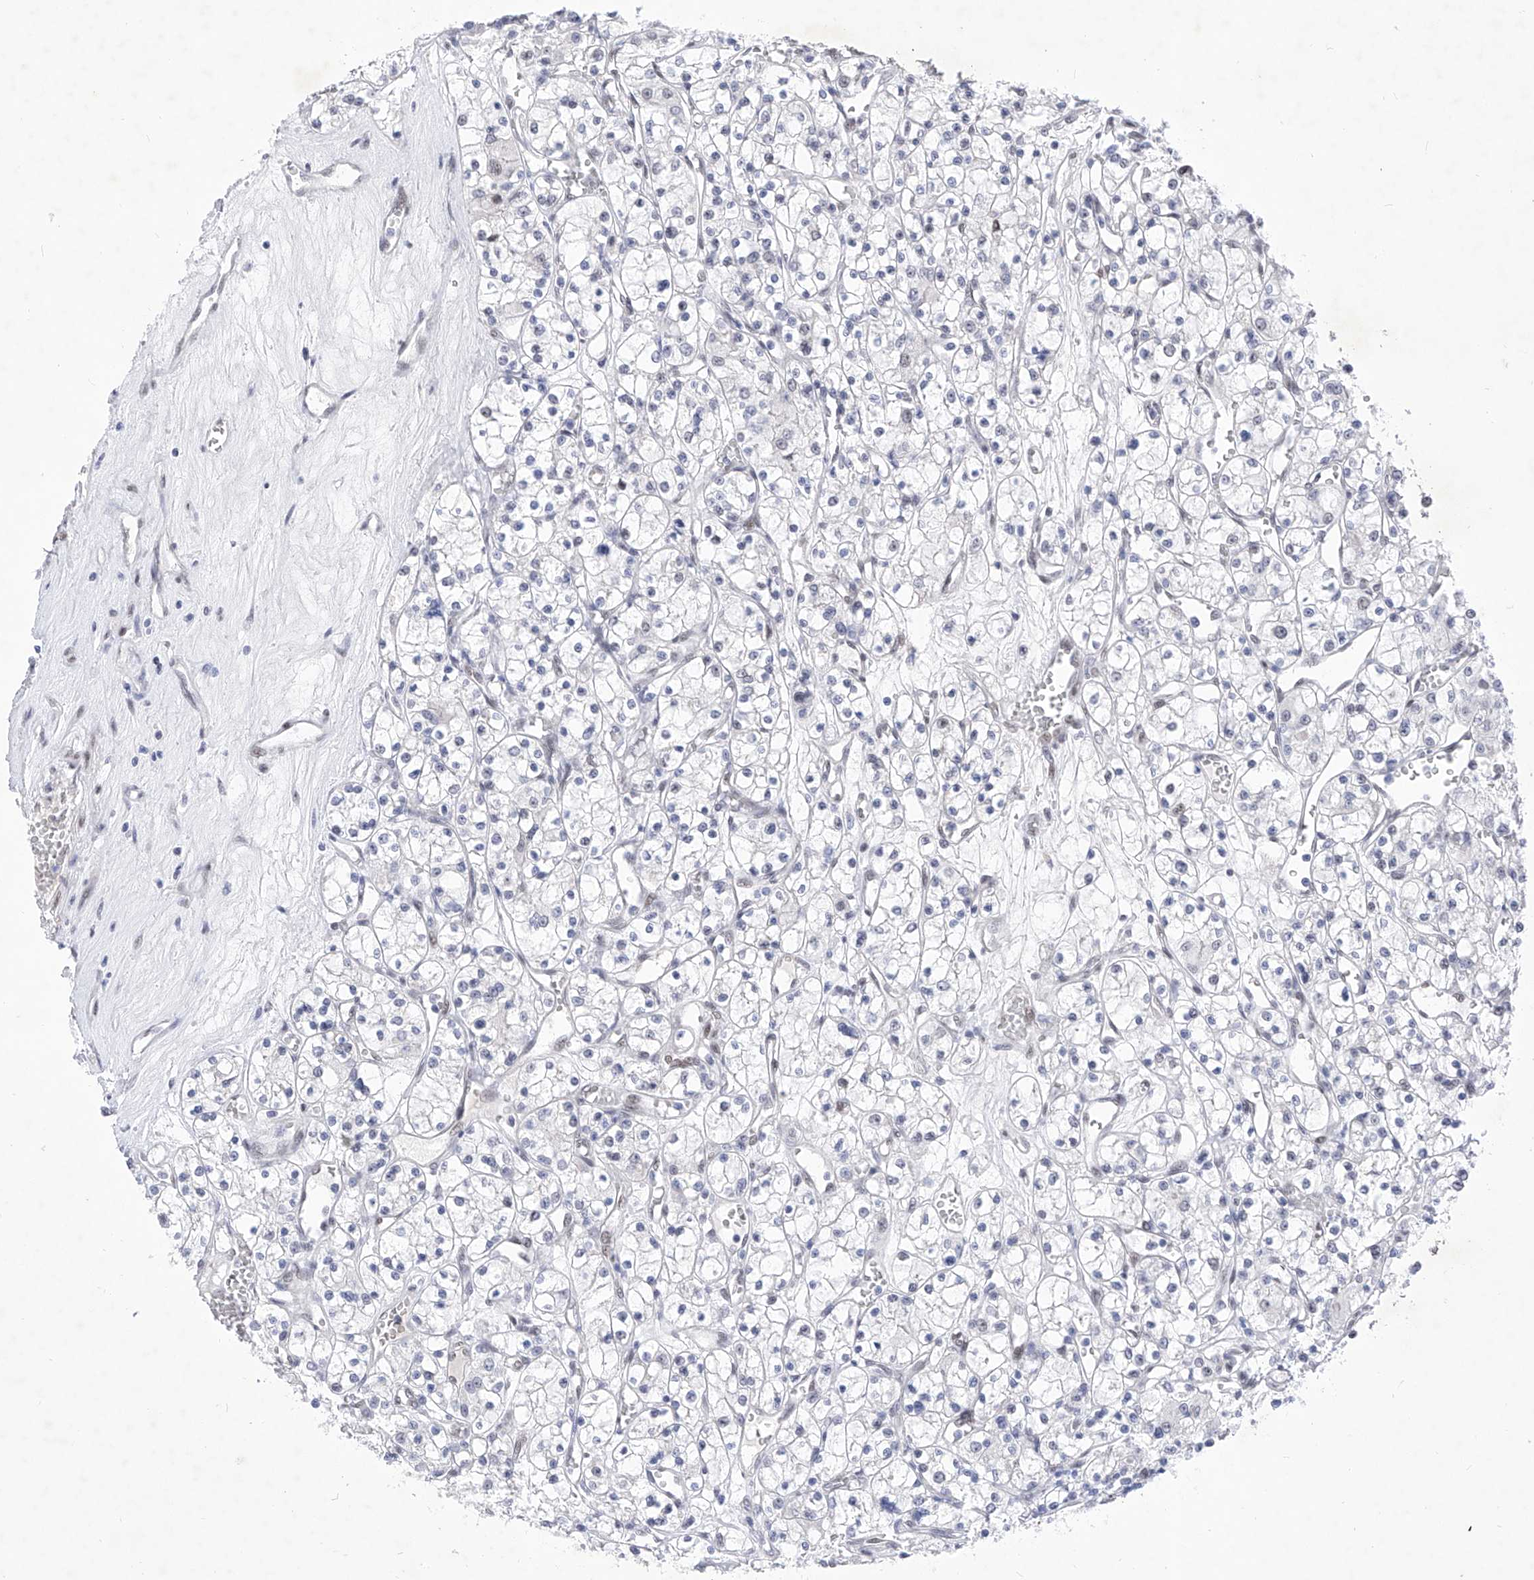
{"staining": {"intensity": "negative", "quantity": "none", "location": "none"}, "tissue": "renal cancer", "cell_type": "Tumor cells", "image_type": "cancer", "snomed": [{"axis": "morphology", "description": "Adenocarcinoma, NOS"}, {"axis": "topography", "description": "Kidney"}], "caption": "This is a histopathology image of IHC staining of adenocarcinoma (renal), which shows no expression in tumor cells. (Brightfield microscopy of DAB (3,3'-diaminobenzidine) immunohistochemistry at high magnification).", "gene": "ATN1", "patient": {"sex": "female", "age": 59}}